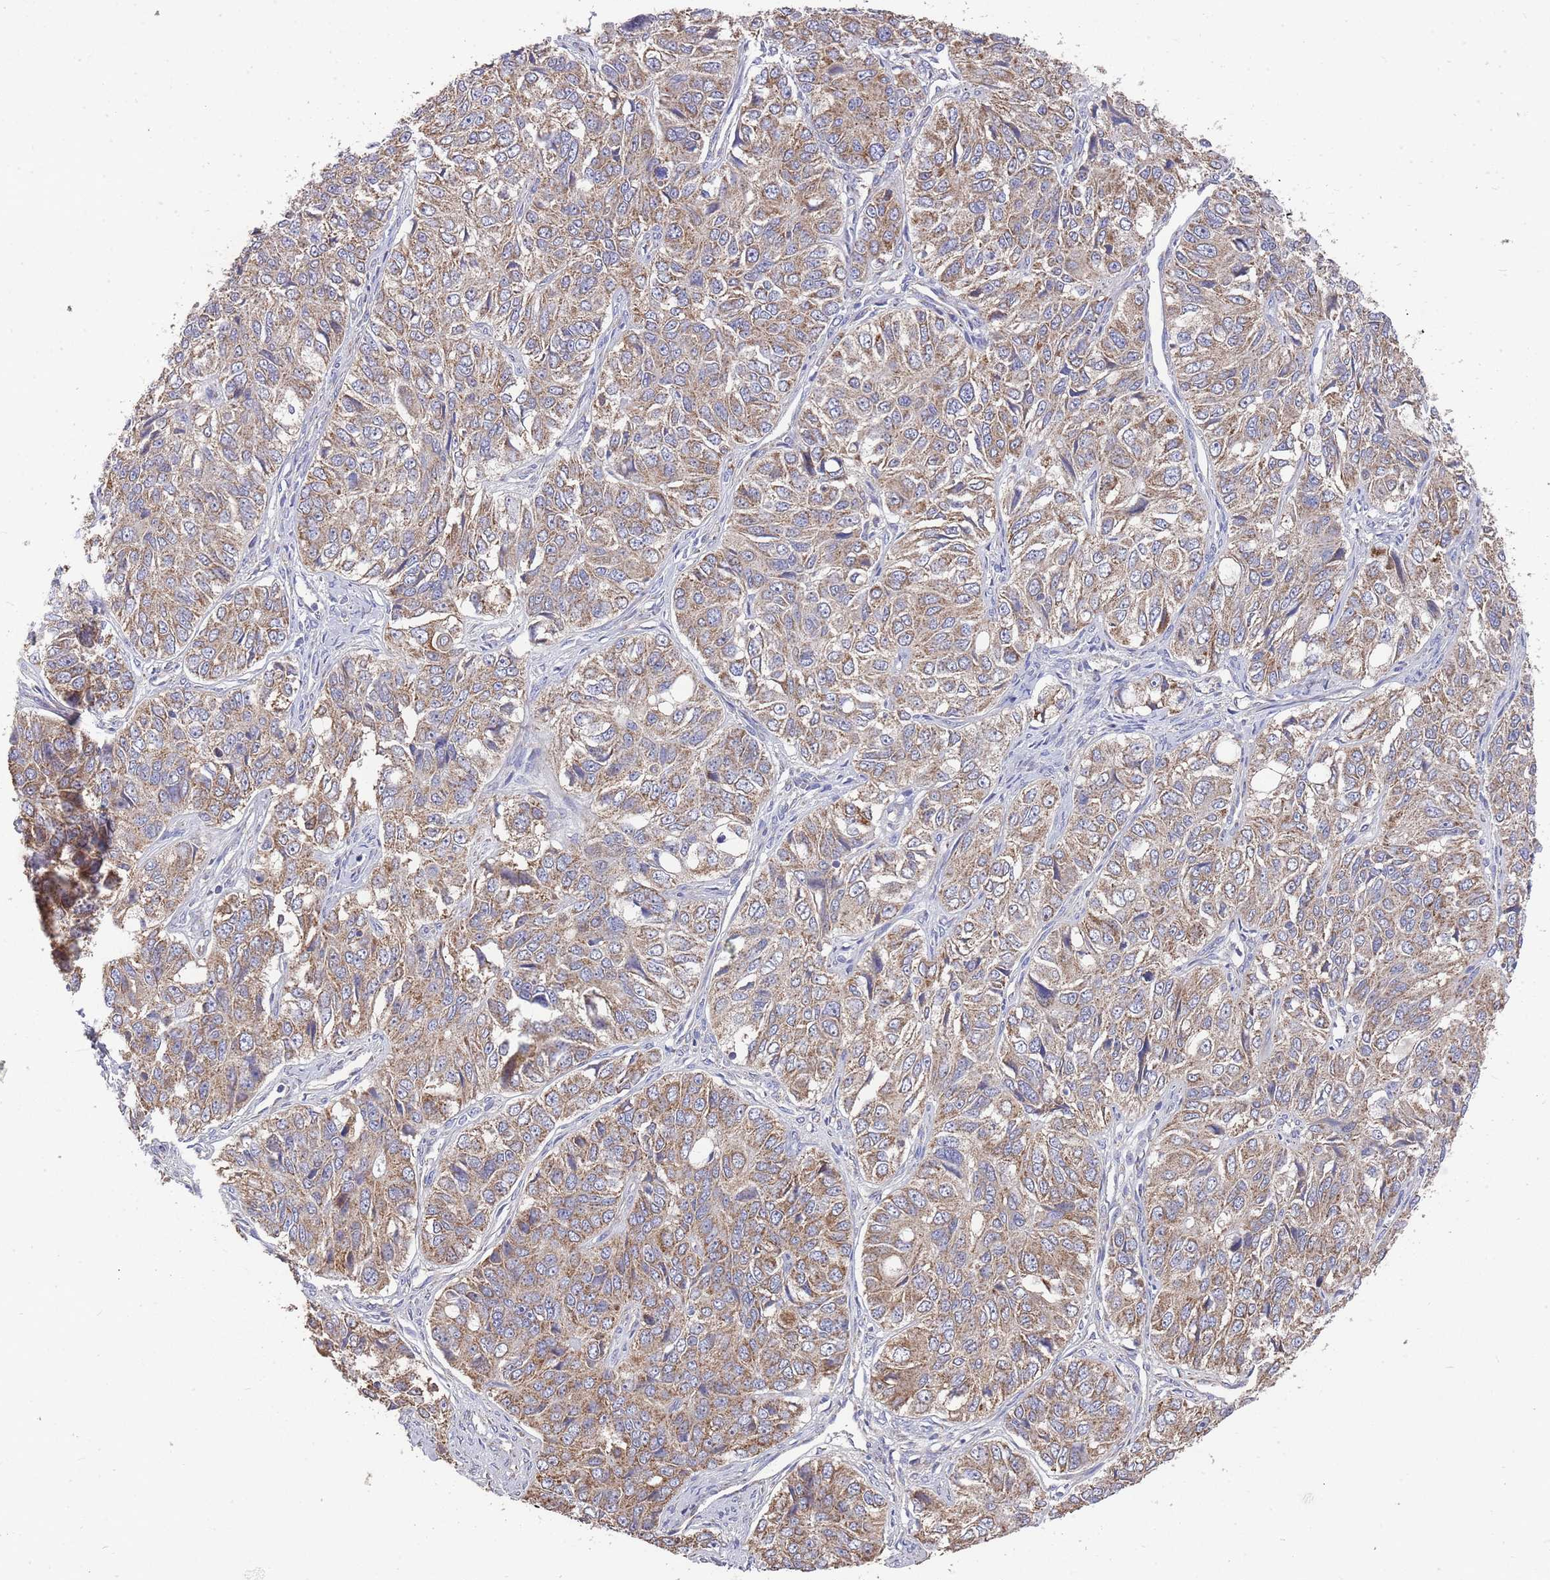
{"staining": {"intensity": "weak", "quantity": ">75%", "location": "cytoplasmic/membranous"}, "tissue": "ovarian cancer", "cell_type": "Tumor cells", "image_type": "cancer", "snomed": [{"axis": "morphology", "description": "Carcinoma, endometroid"}, {"axis": "topography", "description": "Ovary"}], "caption": "Approximately >75% of tumor cells in endometroid carcinoma (ovarian) exhibit weak cytoplasmic/membranous protein positivity as visualized by brown immunohistochemical staining.", "gene": "WDFY3", "patient": {"sex": "female", "age": 51}}